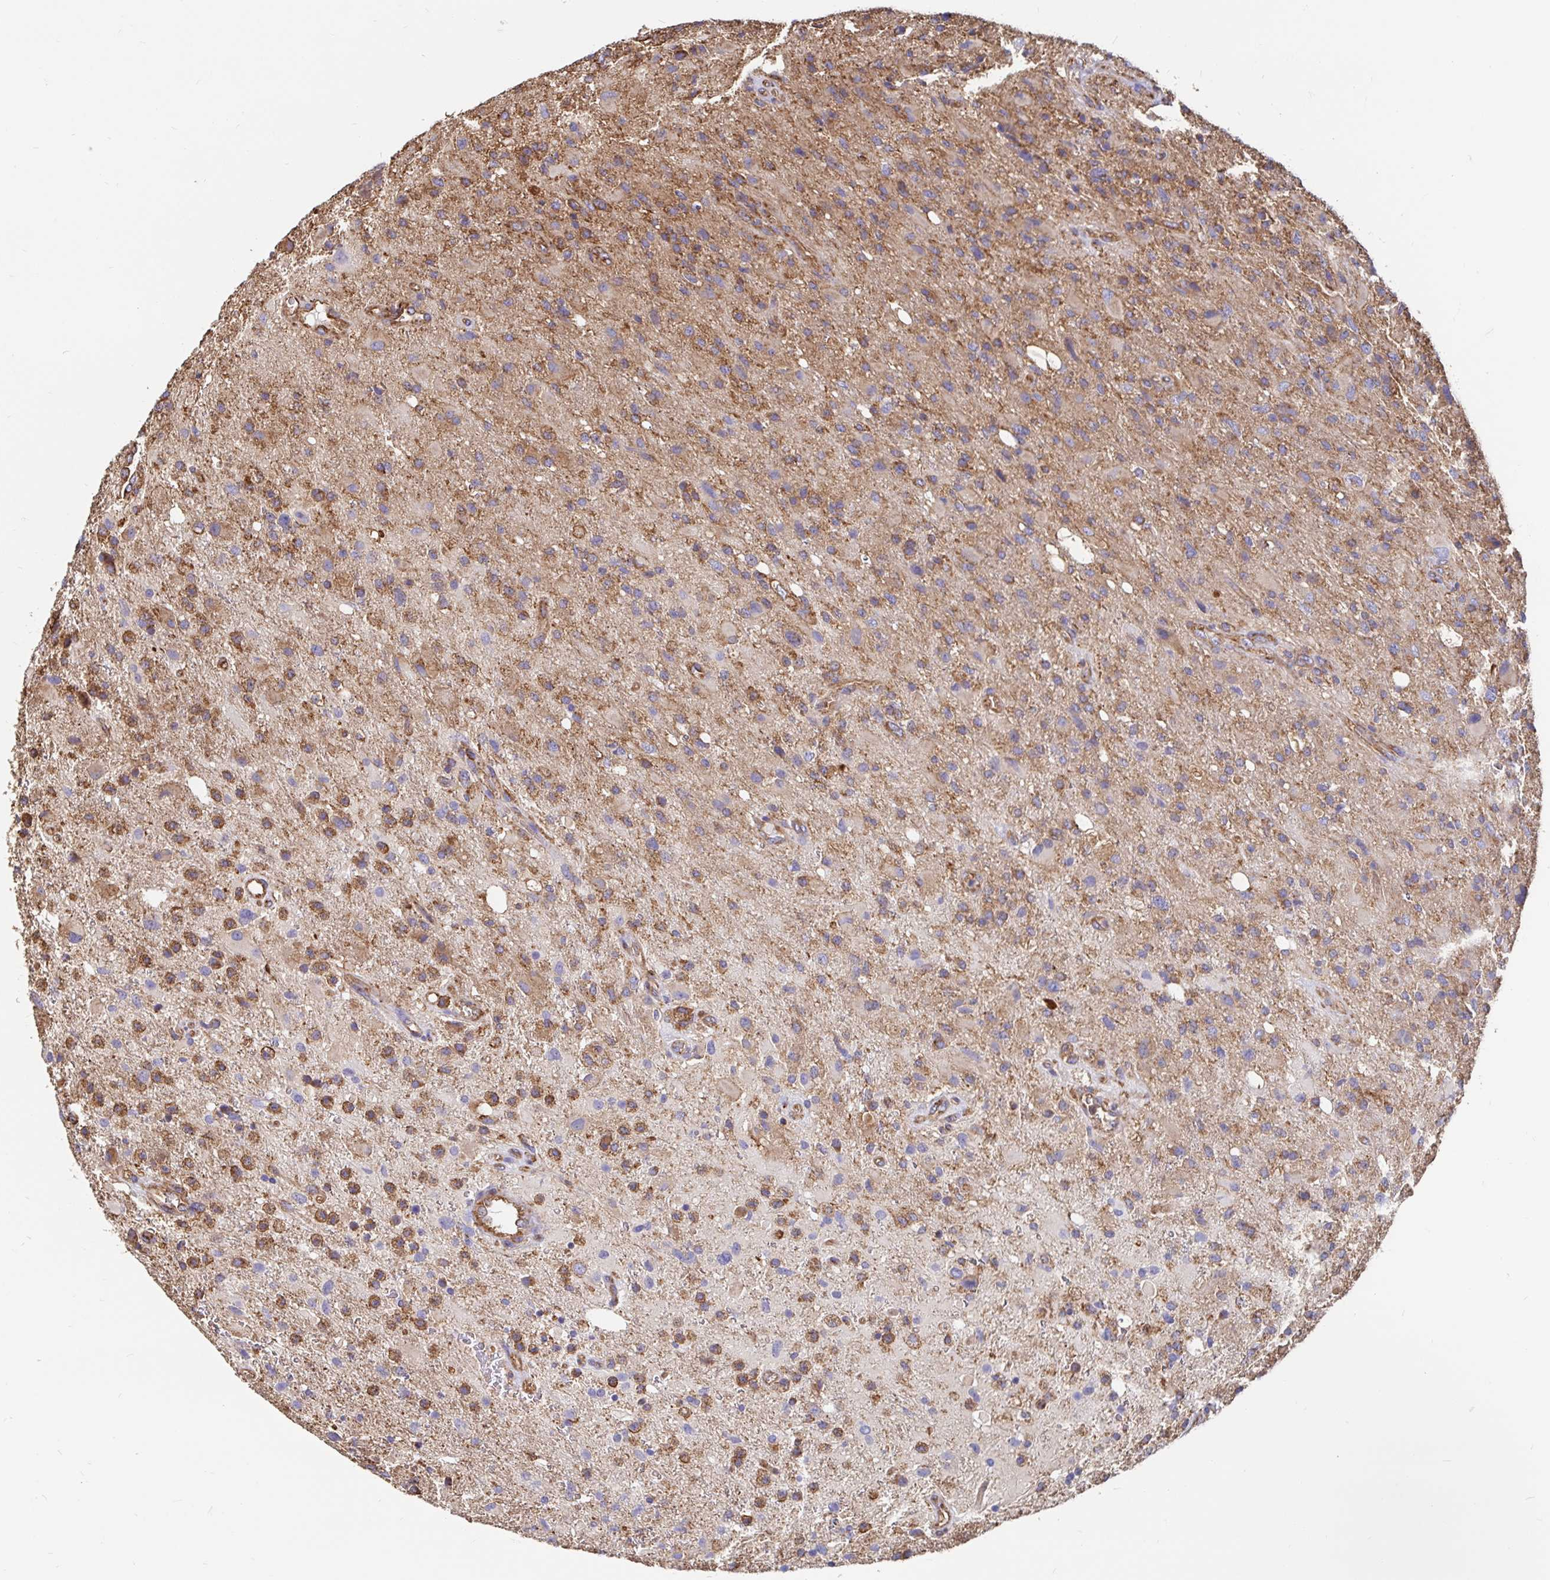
{"staining": {"intensity": "moderate", "quantity": ">75%", "location": "cytoplasmic/membranous"}, "tissue": "glioma", "cell_type": "Tumor cells", "image_type": "cancer", "snomed": [{"axis": "morphology", "description": "Glioma, malignant, High grade"}, {"axis": "topography", "description": "Brain"}], "caption": "Human glioma stained with a protein marker displays moderate staining in tumor cells.", "gene": "CLTC", "patient": {"sex": "male", "age": 53}}